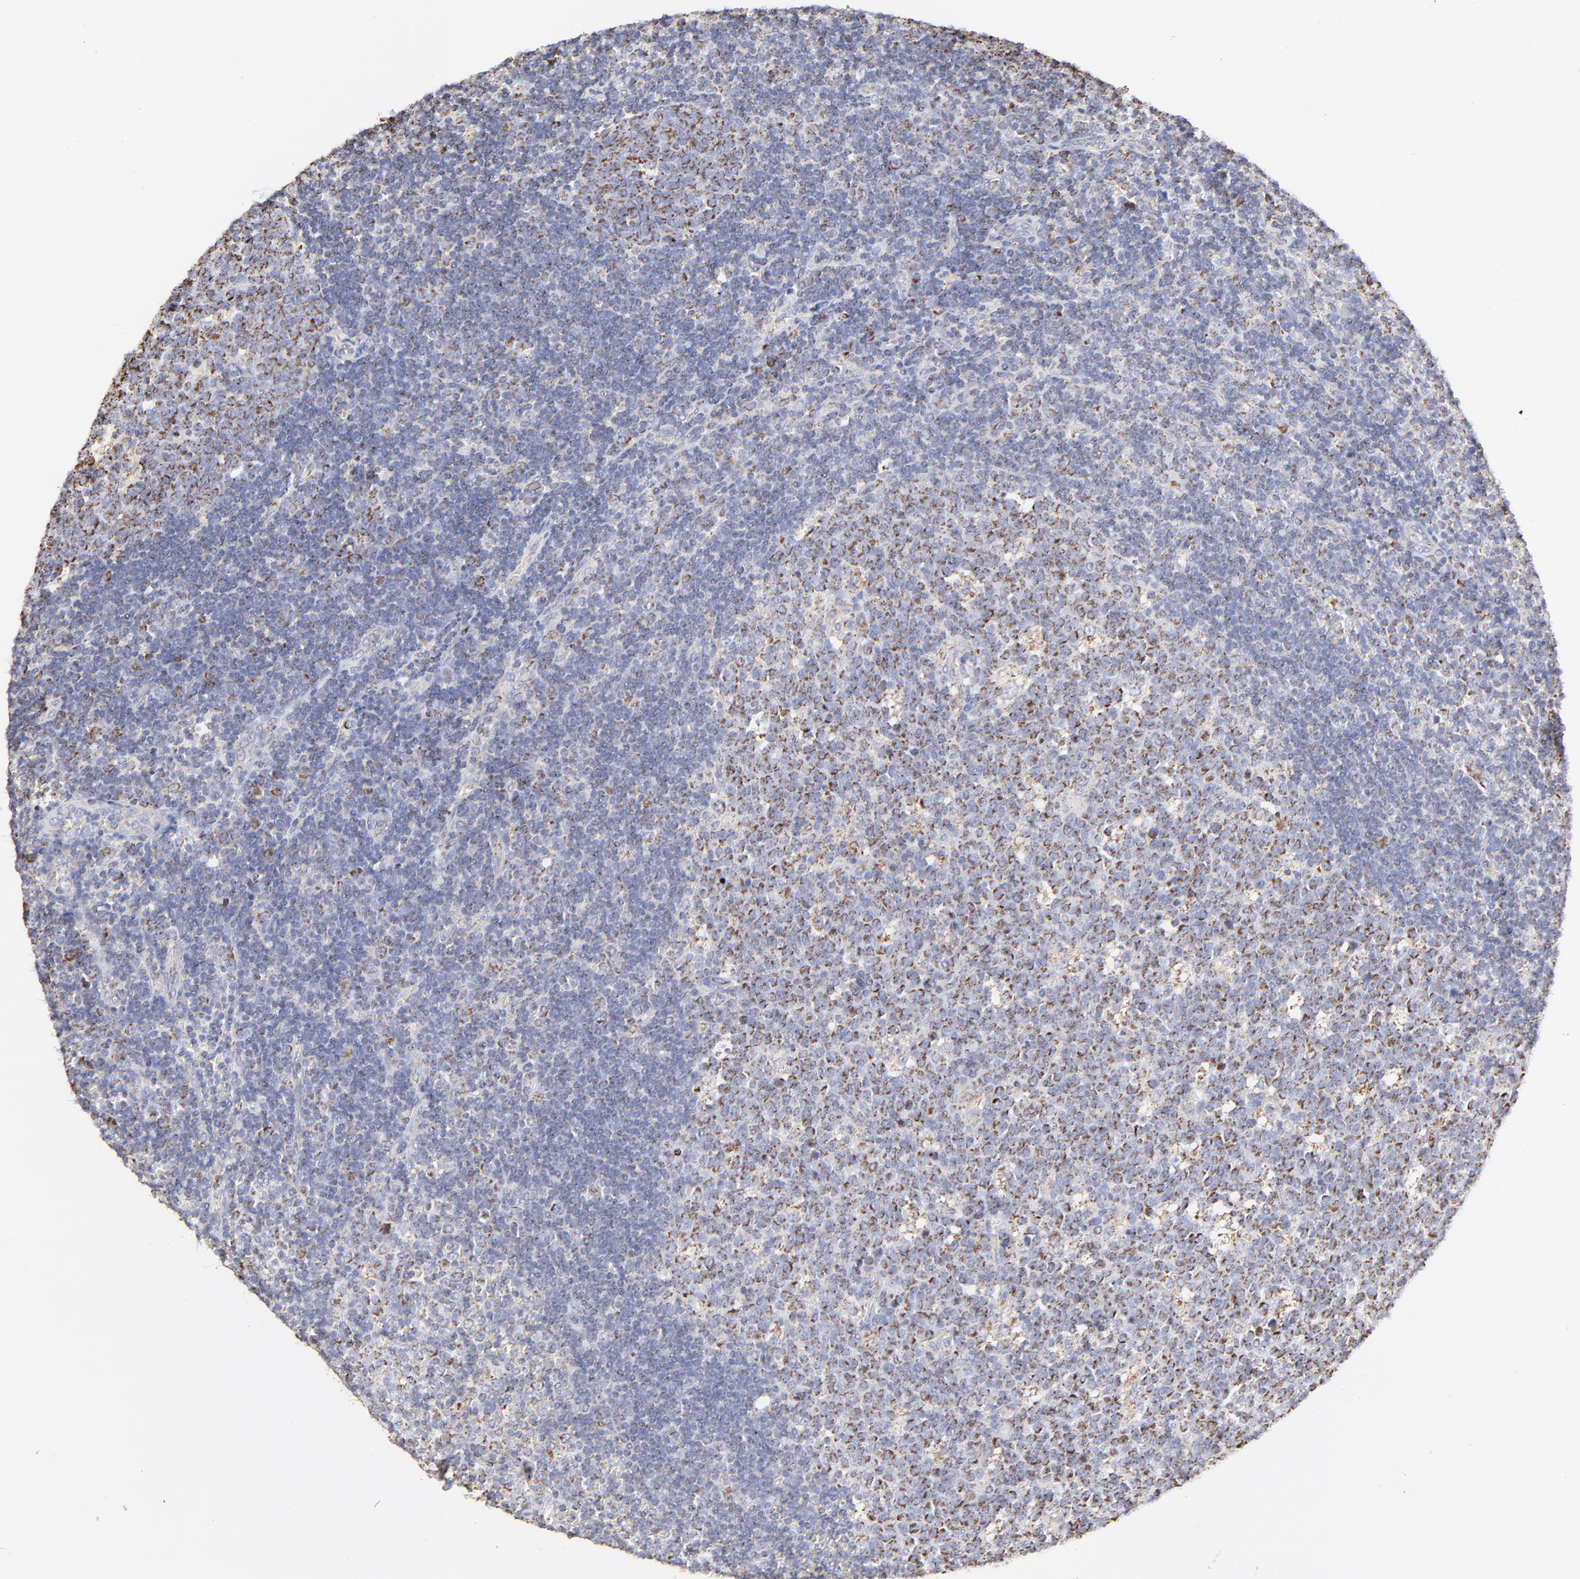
{"staining": {"intensity": "moderate", "quantity": ">75%", "location": "cytoplasmic/membranous"}, "tissue": "lymph node", "cell_type": "Germinal center cells", "image_type": "normal", "snomed": [{"axis": "morphology", "description": "Normal tissue, NOS"}, {"axis": "topography", "description": "Lymph node"}, {"axis": "topography", "description": "Salivary gland"}], "caption": "Moderate cytoplasmic/membranous expression for a protein is seen in approximately >75% of germinal center cells of benign lymph node using immunohistochemistry (IHC).", "gene": "COX4I1", "patient": {"sex": "male", "age": 8}}